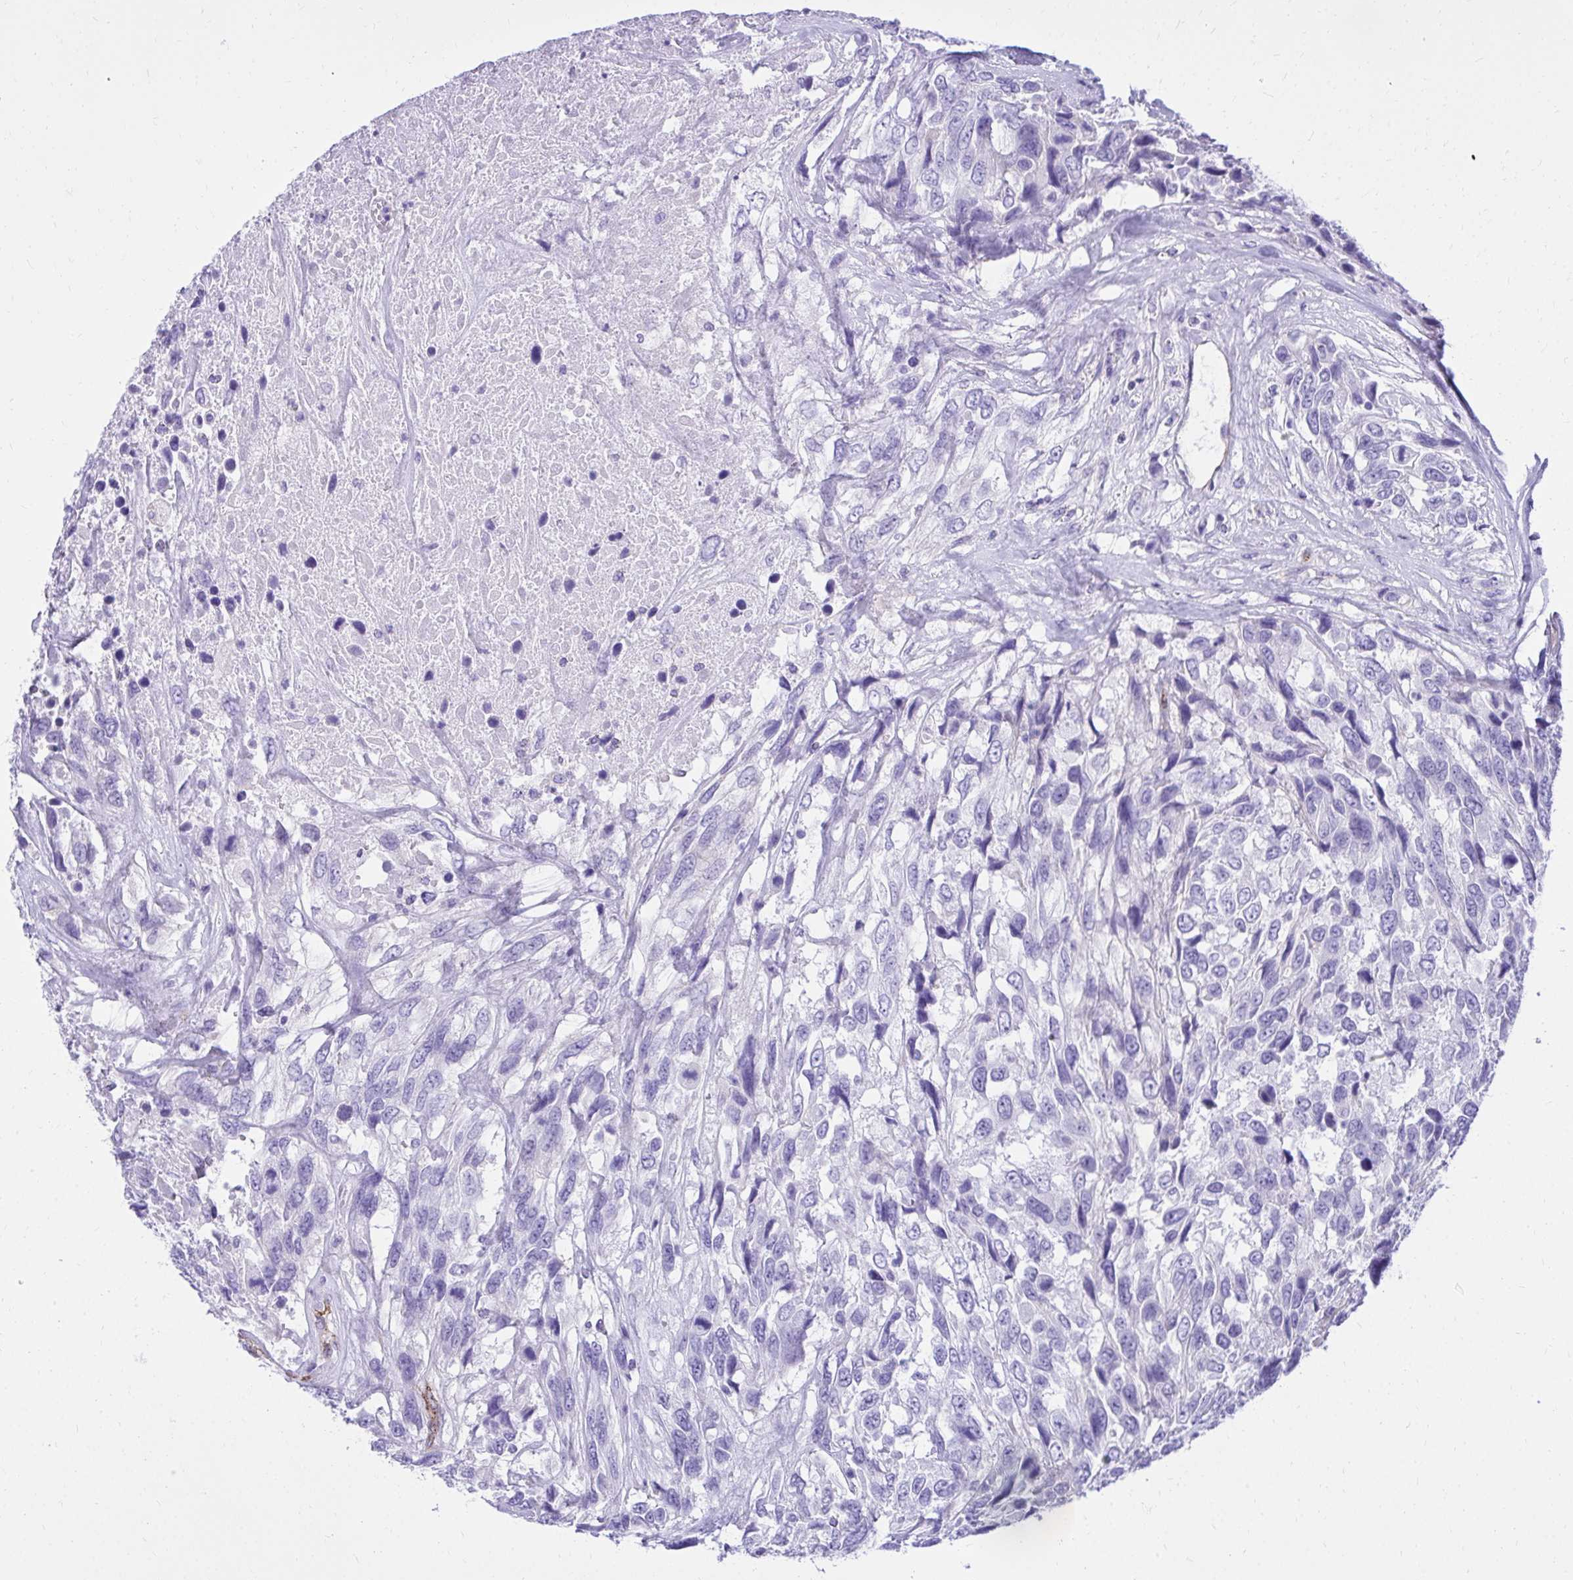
{"staining": {"intensity": "negative", "quantity": "none", "location": "none"}, "tissue": "urothelial cancer", "cell_type": "Tumor cells", "image_type": "cancer", "snomed": [{"axis": "morphology", "description": "Urothelial carcinoma, High grade"}, {"axis": "topography", "description": "Urinary bladder"}], "caption": "Tumor cells are negative for protein expression in human urothelial carcinoma (high-grade). (Stains: DAB immunohistochemistry (IHC) with hematoxylin counter stain, Microscopy: brightfield microscopy at high magnification).", "gene": "PELI3", "patient": {"sex": "female", "age": 70}}